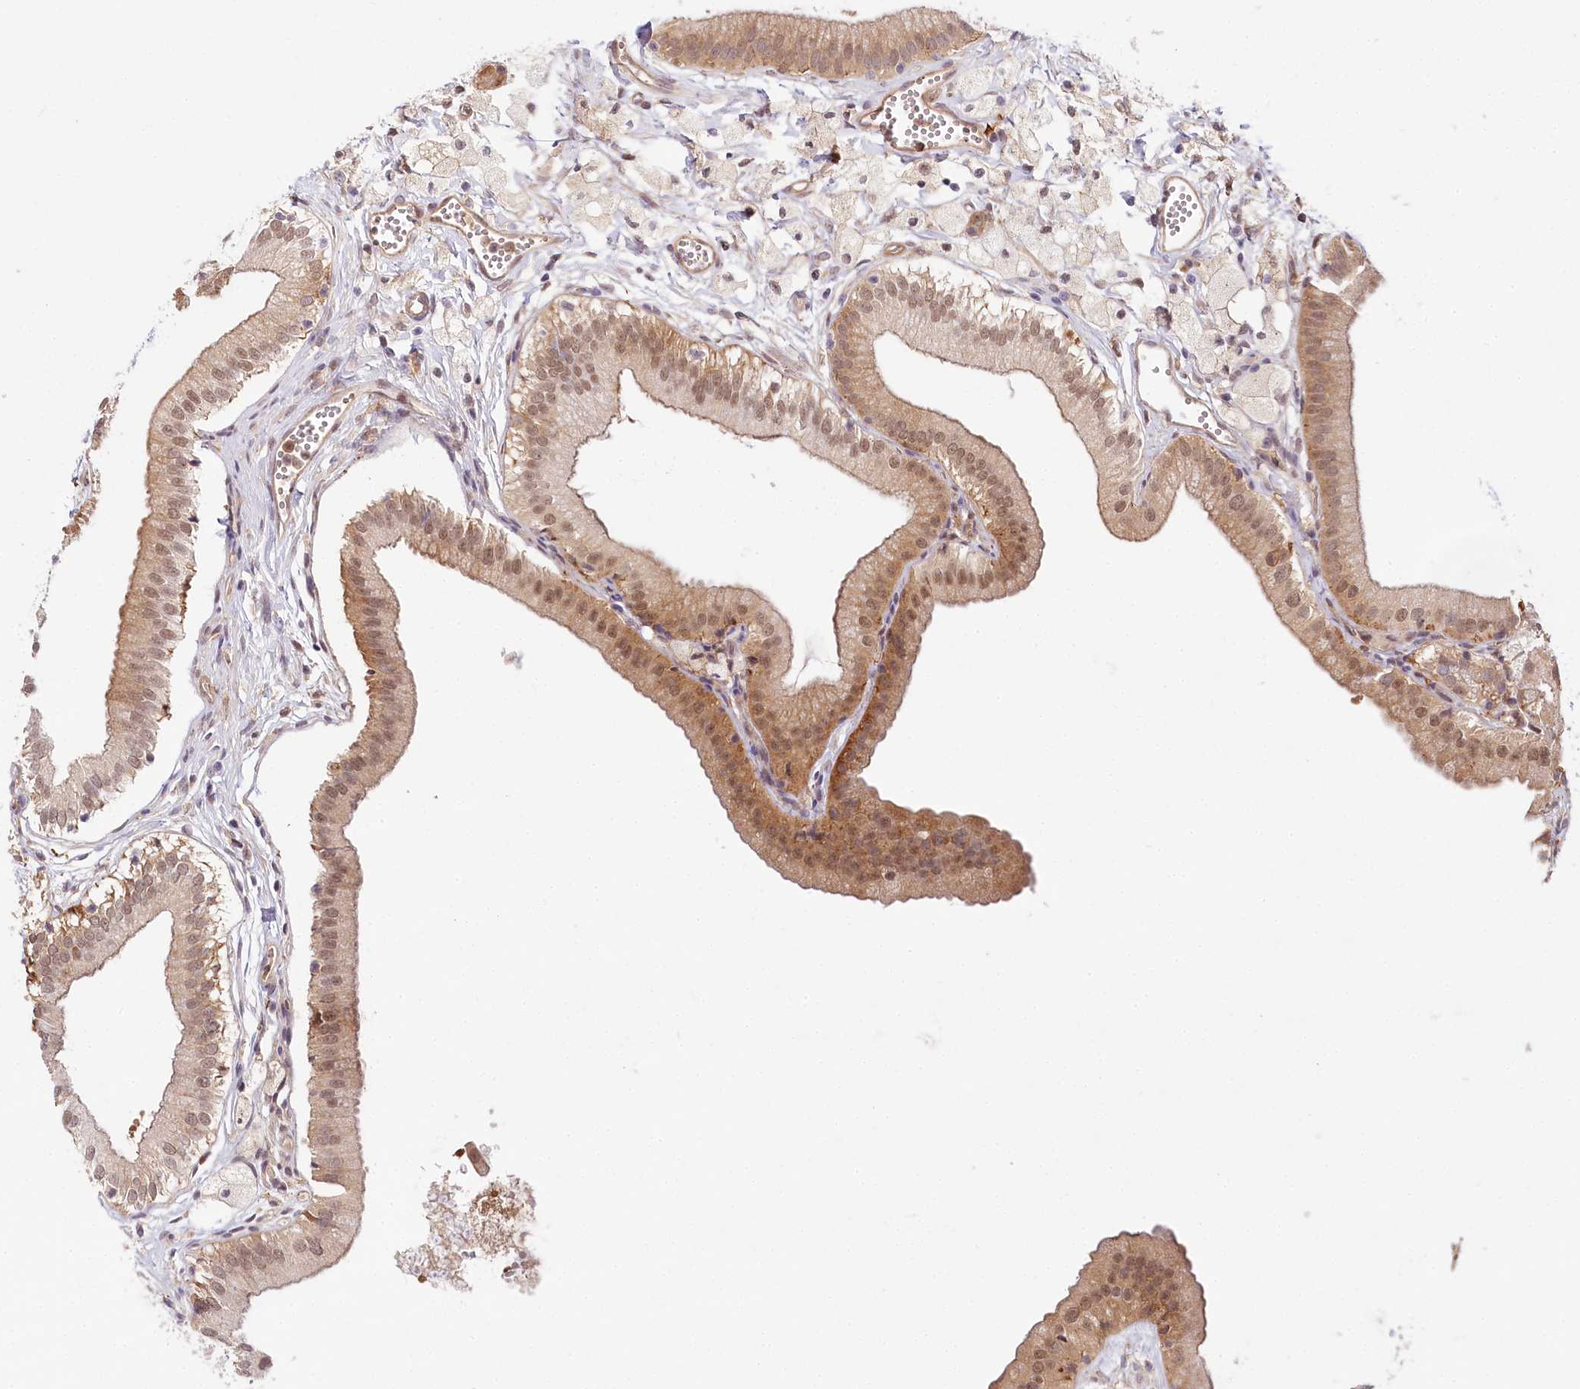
{"staining": {"intensity": "moderate", "quantity": ">75%", "location": "cytoplasmic/membranous,nuclear"}, "tissue": "gallbladder", "cell_type": "Glandular cells", "image_type": "normal", "snomed": [{"axis": "morphology", "description": "Normal tissue, NOS"}, {"axis": "topography", "description": "Gallbladder"}], "caption": "High-magnification brightfield microscopy of benign gallbladder stained with DAB (brown) and counterstained with hematoxylin (blue). glandular cells exhibit moderate cytoplasmic/membranous,nuclear expression is seen in approximately>75% of cells.", "gene": "TUBGCP2", "patient": {"sex": "male", "age": 55}}